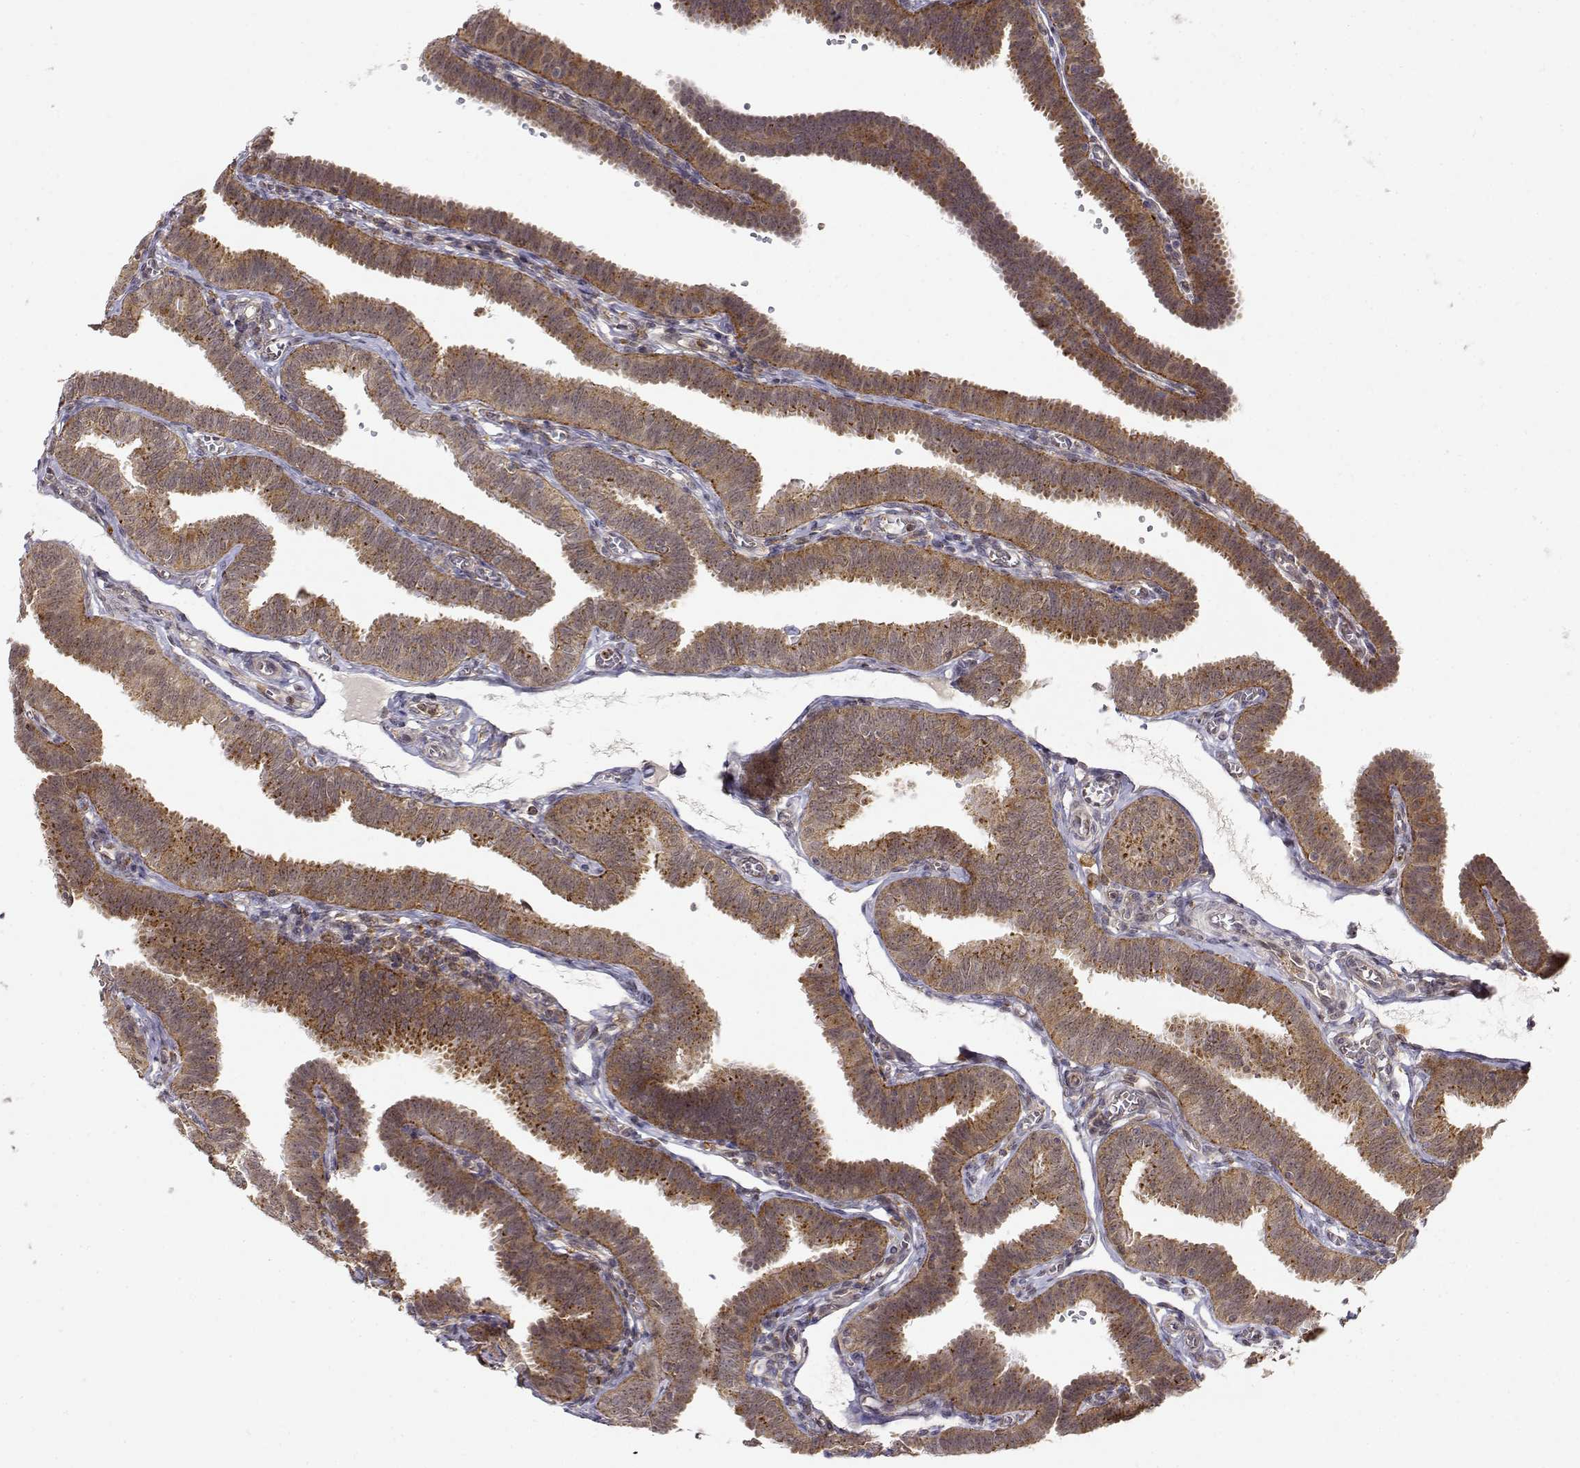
{"staining": {"intensity": "moderate", "quantity": ">75%", "location": "cytoplasmic/membranous"}, "tissue": "fallopian tube", "cell_type": "Glandular cells", "image_type": "normal", "snomed": [{"axis": "morphology", "description": "Normal tissue, NOS"}, {"axis": "topography", "description": "Fallopian tube"}], "caption": "Protein expression by immunohistochemistry displays moderate cytoplasmic/membranous expression in approximately >75% of glandular cells in normal fallopian tube.", "gene": "RNF13", "patient": {"sex": "female", "age": 25}}